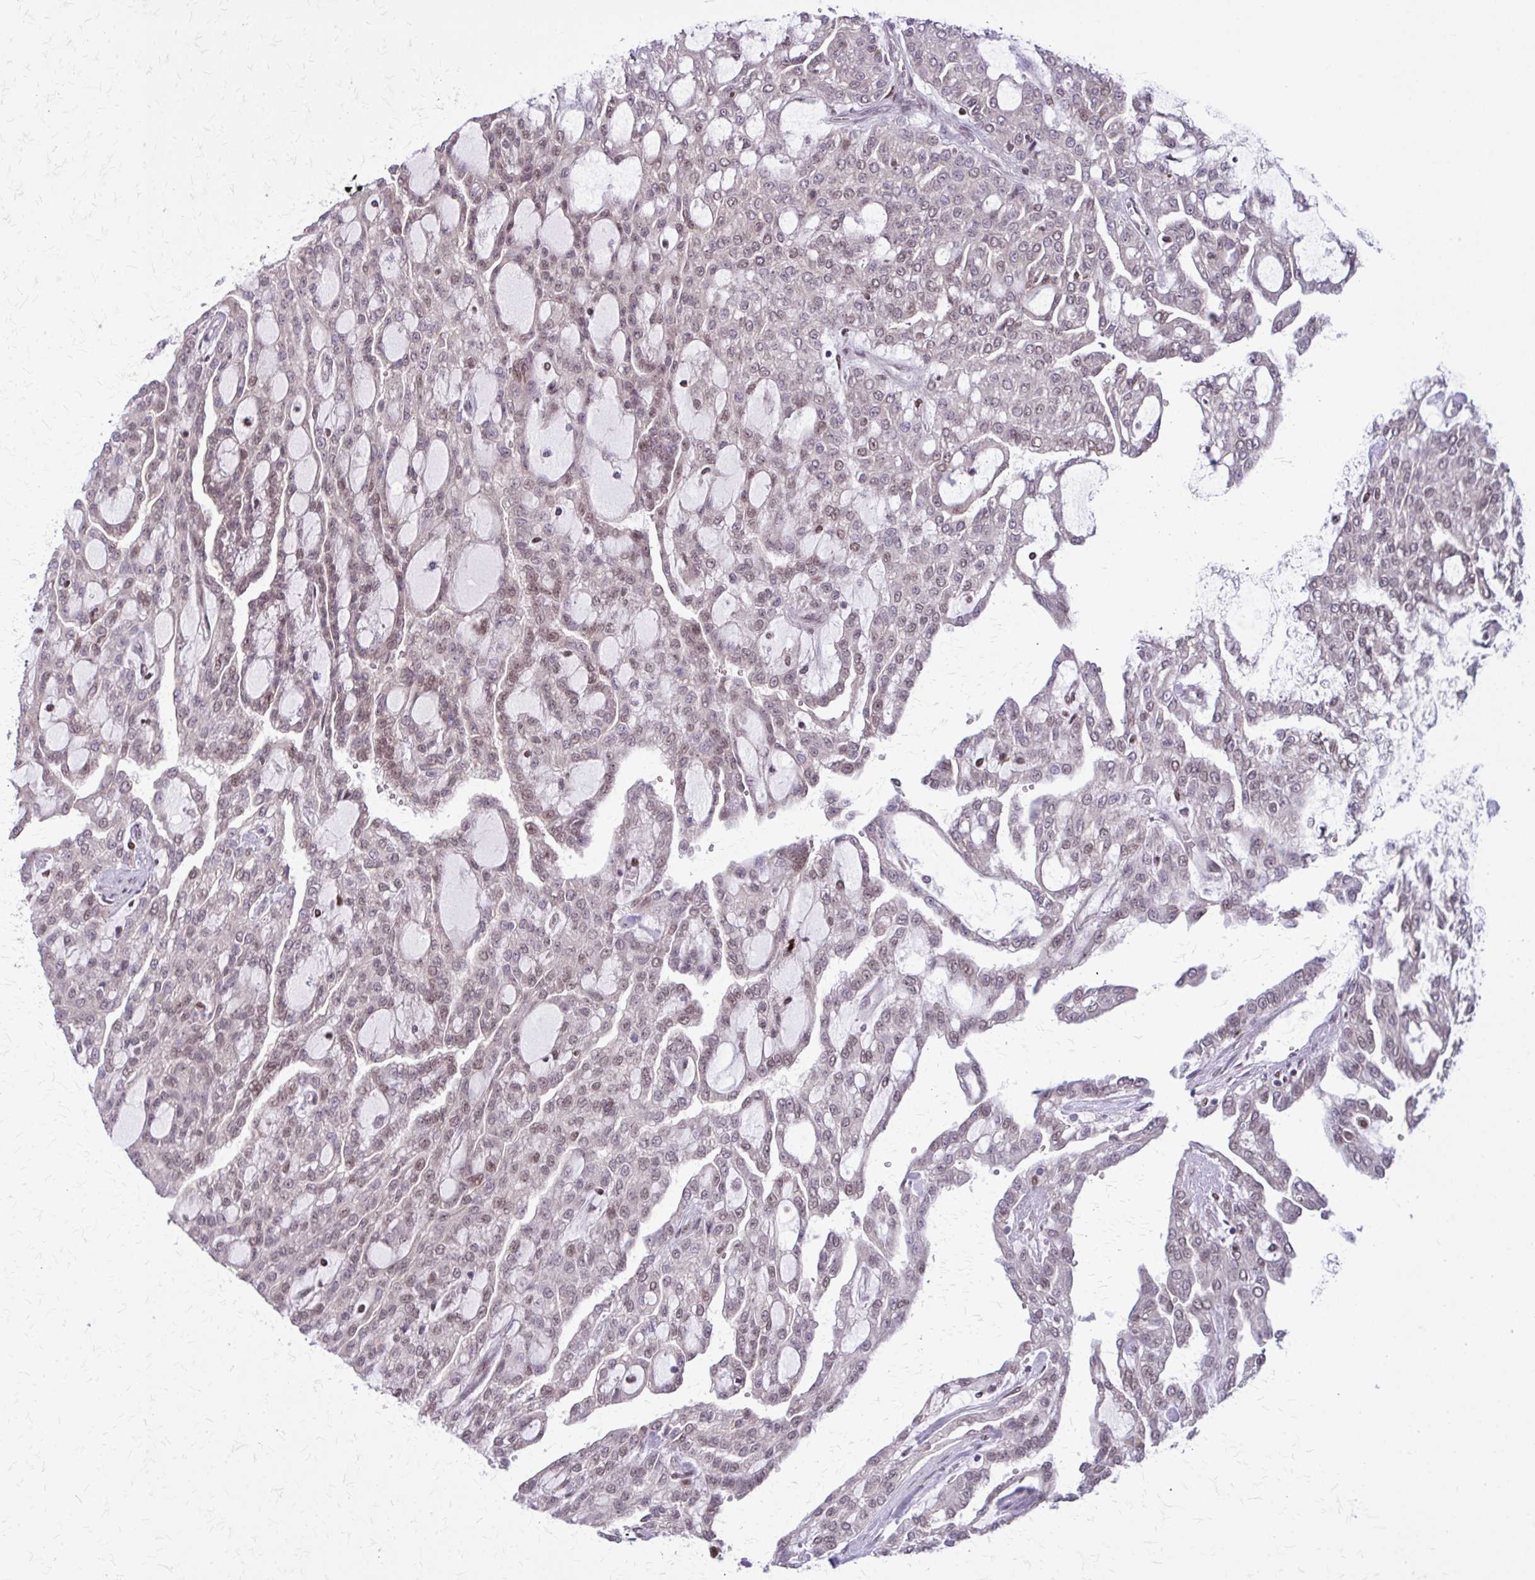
{"staining": {"intensity": "weak", "quantity": "<25%", "location": "nuclear"}, "tissue": "renal cancer", "cell_type": "Tumor cells", "image_type": "cancer", "snomed": [{"axis": "morphology", "description": "Adenocarcinoma, NOS"}, {"axis": "topography", "description": "Kidney"}], "caption": "Tumor cells are negative for protein expression in human renal adenocarcinoma.", "gene": "TTF1", "patient": {"sex": "male", "age": 63}}